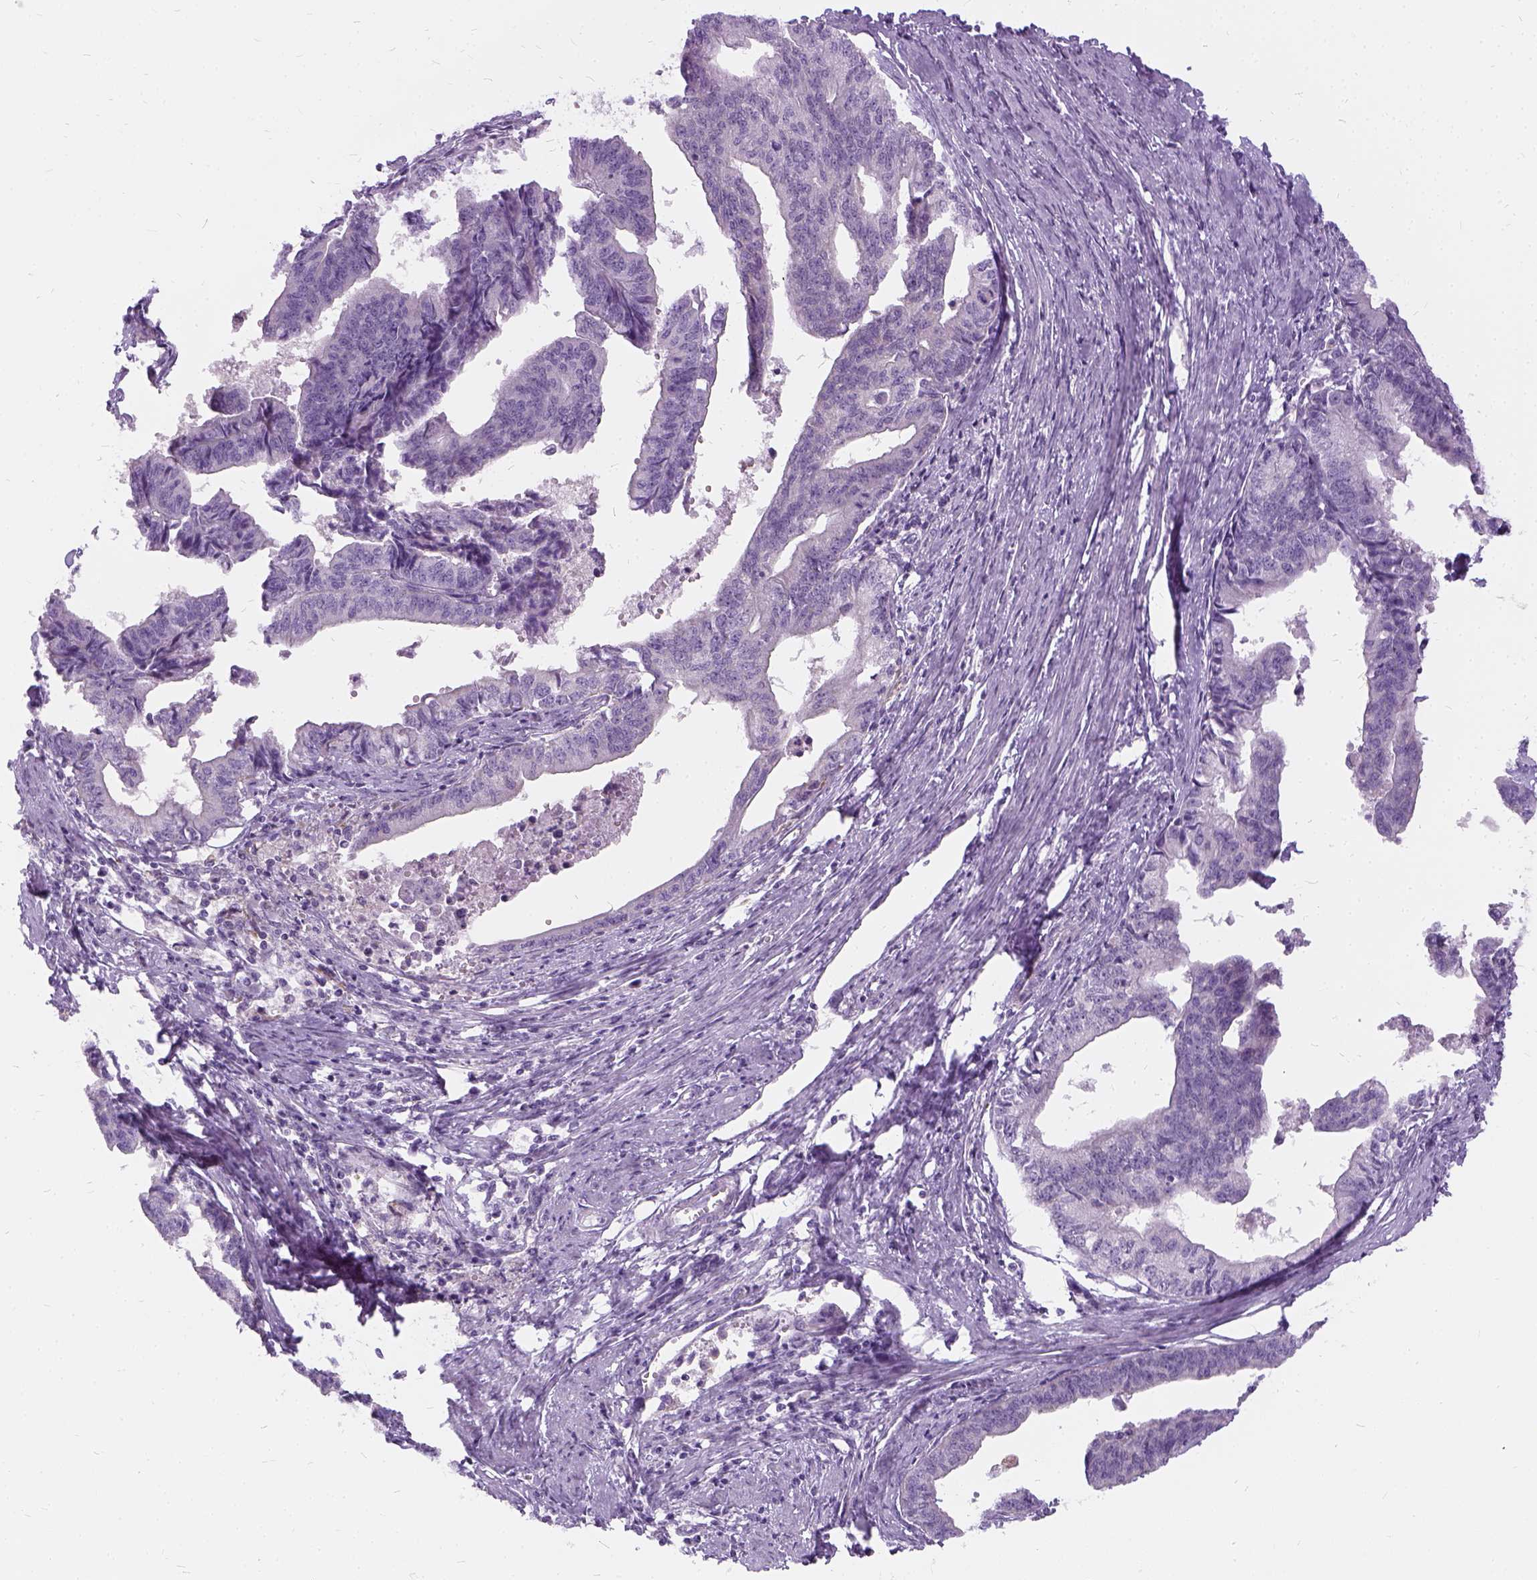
{"staining": {"intensity": "negative", "quantity": "none", "location": "none"}, "tissue": "endometrial cancer", "cell_type": "Tumor cells", "image_type": "cancer", "snomed": [{"axis": "morphology", "description": "Adenocarcinoma, NOS"}, {"axis": "topography", "description": "Endometrium"}], "caption": "Immunohistochemistry image of neoplastic tissue: human adenocarcinoma (endometrial) stained with DAB demonstrates no significant protein positivity in tumor cells.", "gene": "FDX1", "patient": {"sex": "female", "age": 65}}